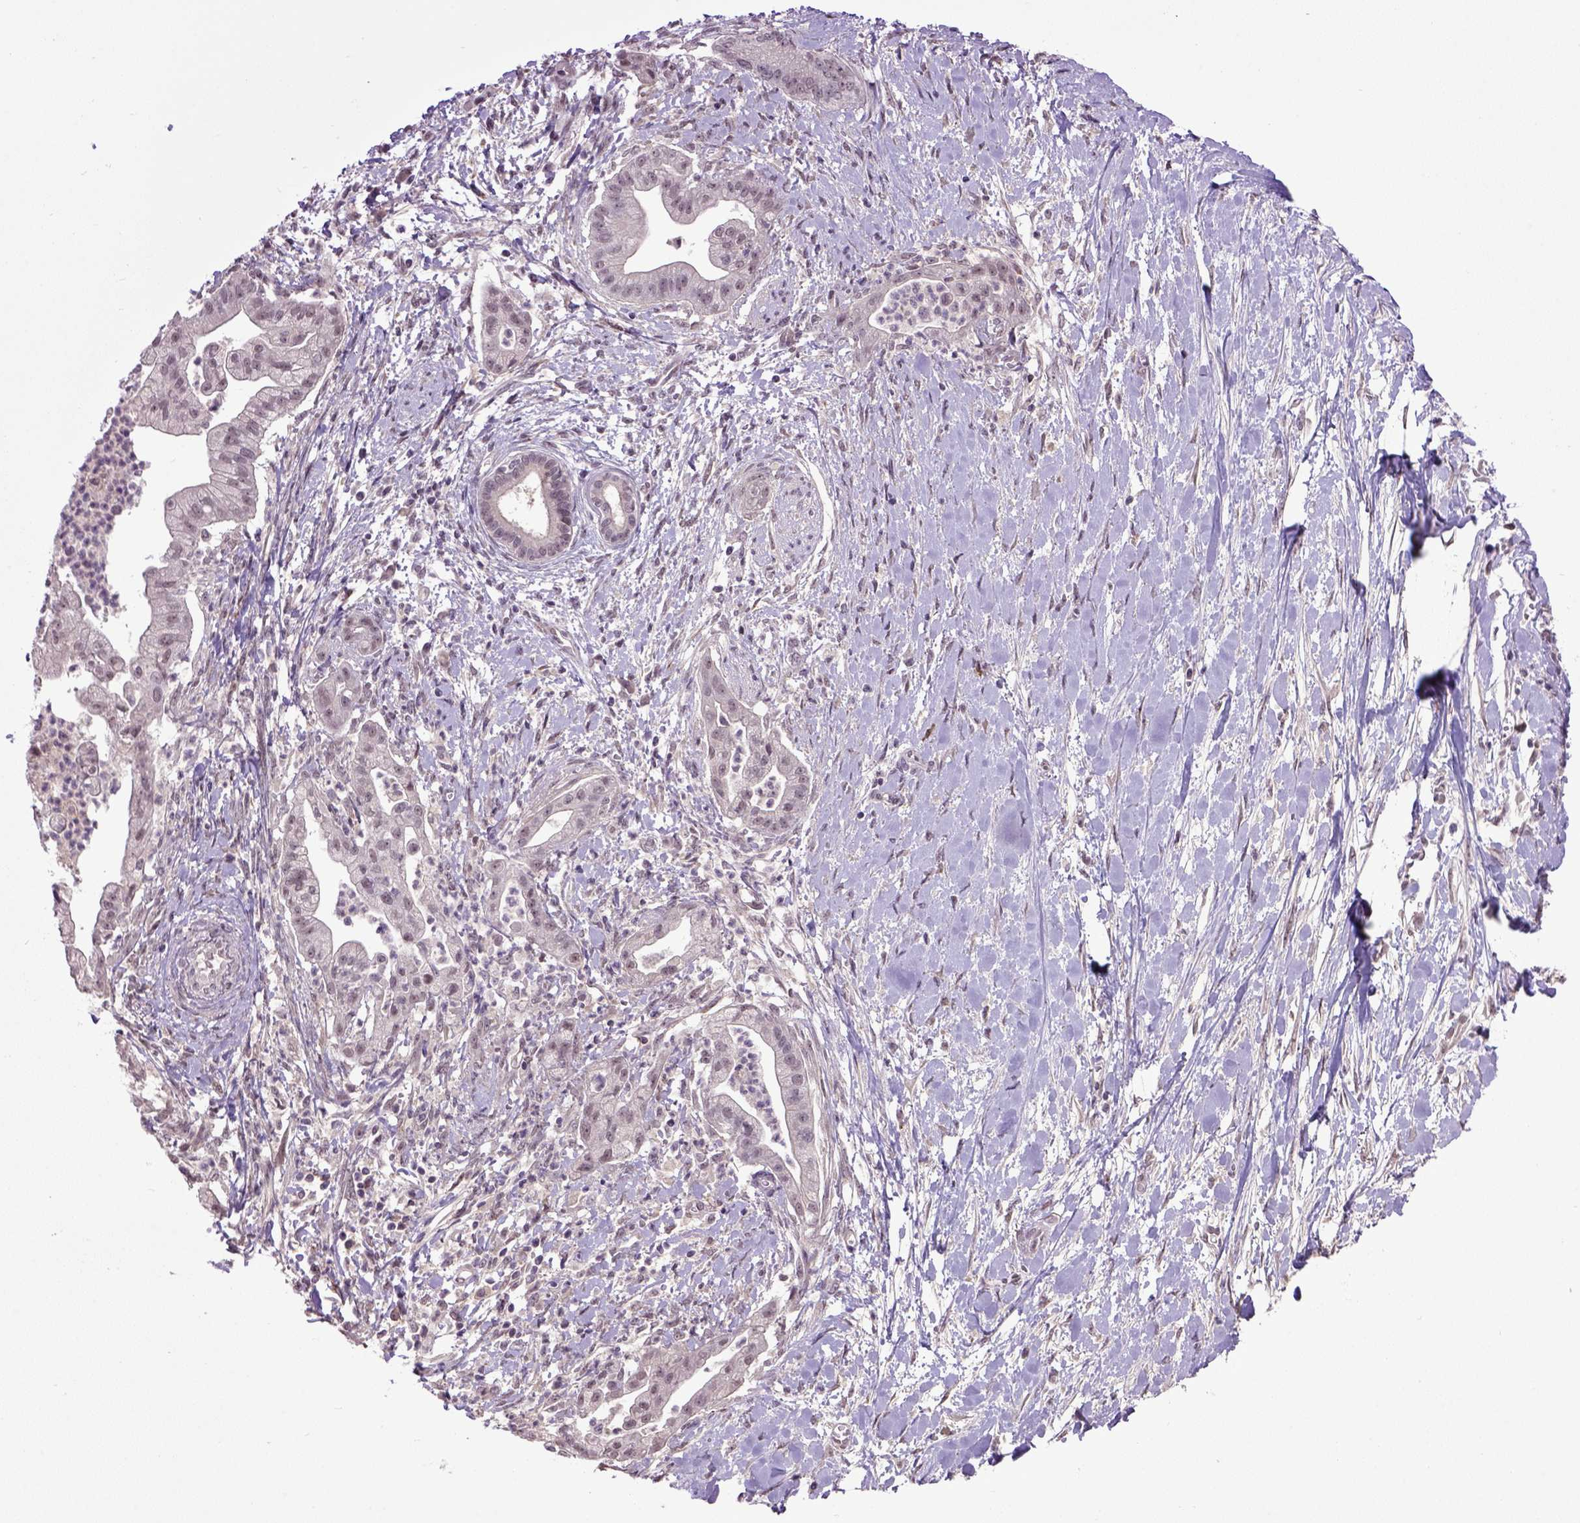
{"staining": {"intensity": "negative", "quantity": "none", "location": "none"}, "tissue": "pancreatic cancer", "cell_type": "Tumor cells", "image_type": "cancer", "snomed": [{"axis": "morphology", "description": "Normal tissue, NOS"}, {"axis": "morphology", "description": "Adenocarcinoma, NOS"}, {"axis": "topography", "description": "Lymph node"}, {"axis": "topography", "description": "Pancreas"}], "caption": "An image of human pancreatic cancer is negative for staining in tumor cells.", "gene": "RAB43", "patient": {"sex": "female", "age": 58}}